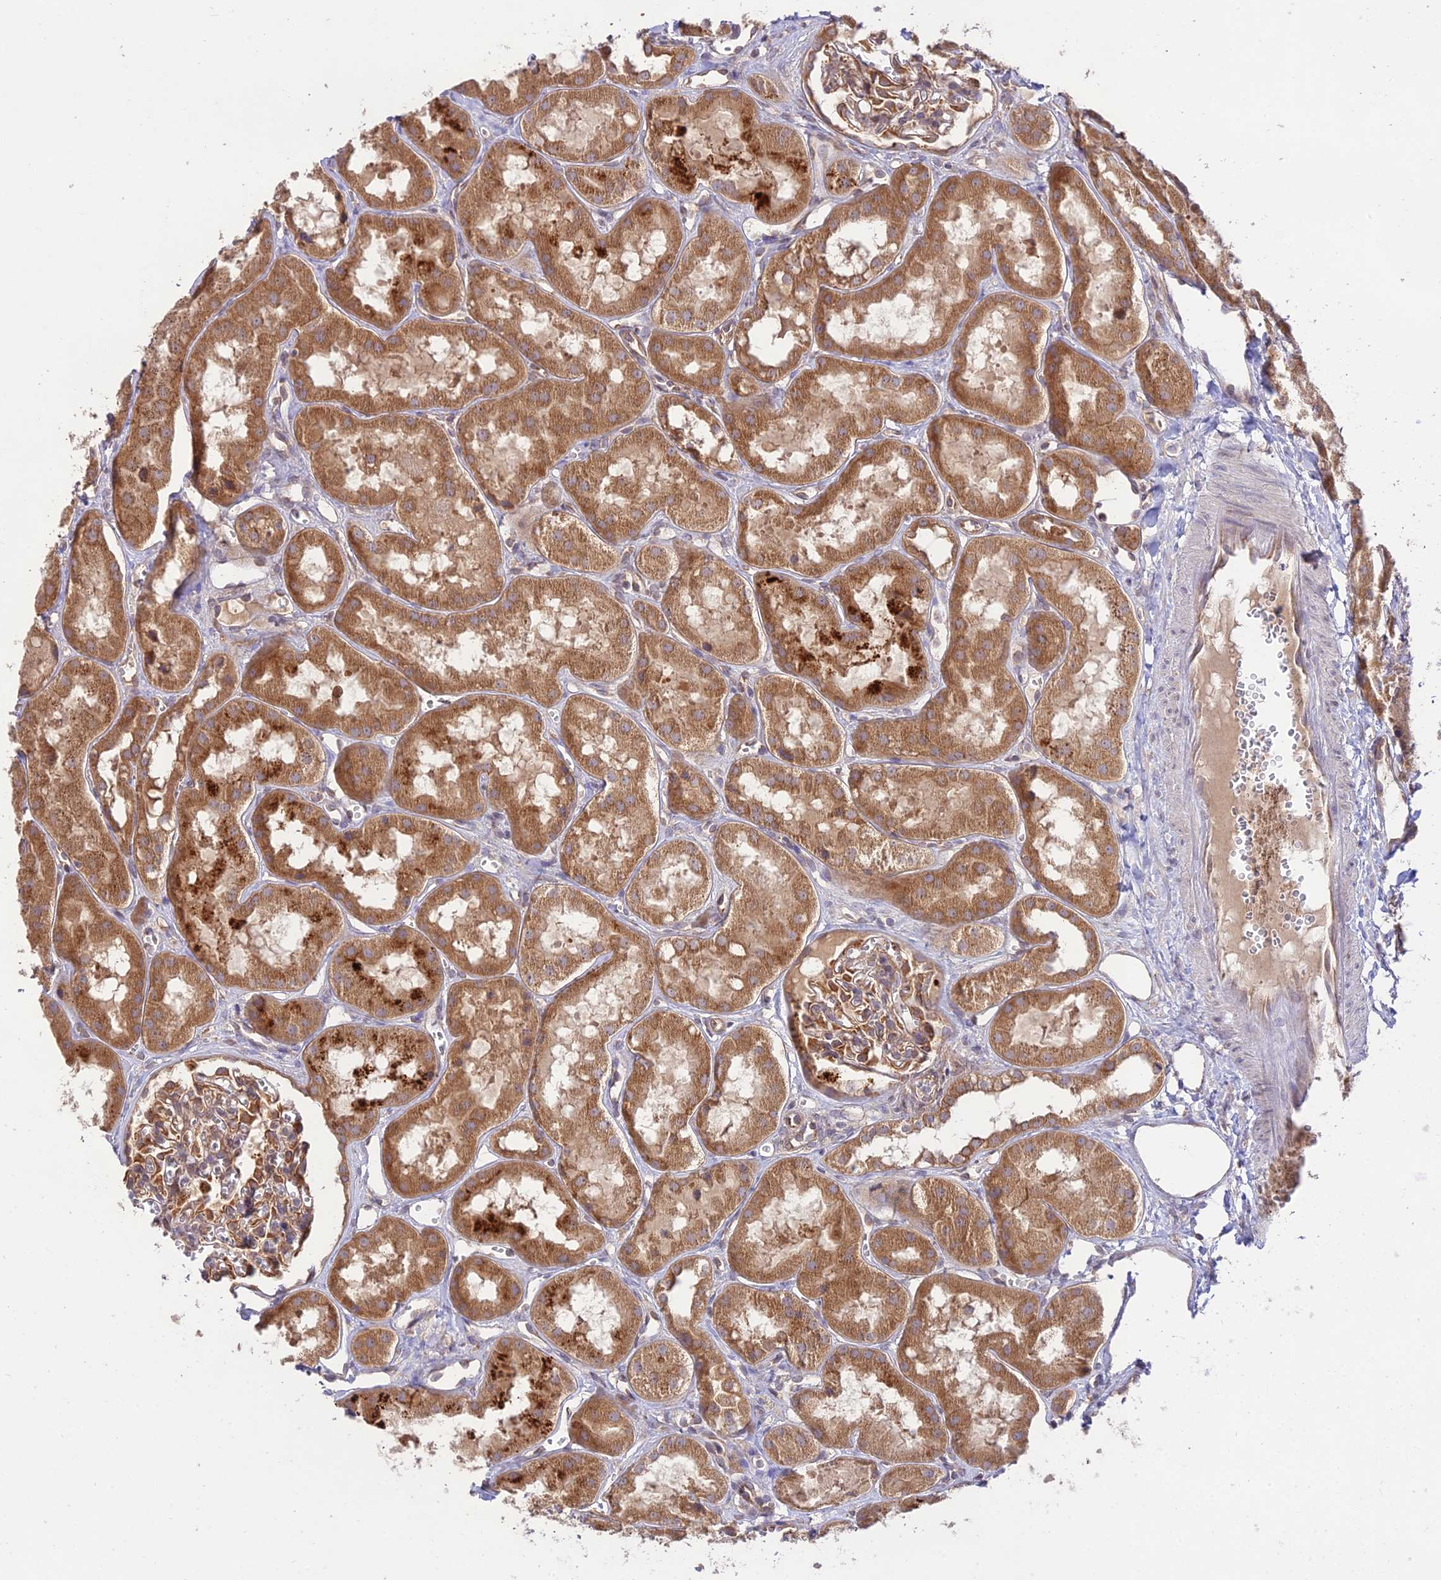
{"staining": {"intensity": "moderate", "quantity": "25%-75%", "location": "cytoplasmic/membranous"}, "tissue": "kidney", "cell_type": "Cells in glomeruli", "image_type": "normal", "snomed": [{"axis": "morphology", "description": "Normal tissue, NOS"}, {"axis": "topography", "description": "Kidney"}], "caption": "DAB immunohistochemical staining of unremarkable human kidney exhibits moderate cytoplasmic/membranous protein expression in about 25%-75% of cells in glomeruli.", "gene": "TMEM259", "patient": {"sex": "male", "age": 16}}